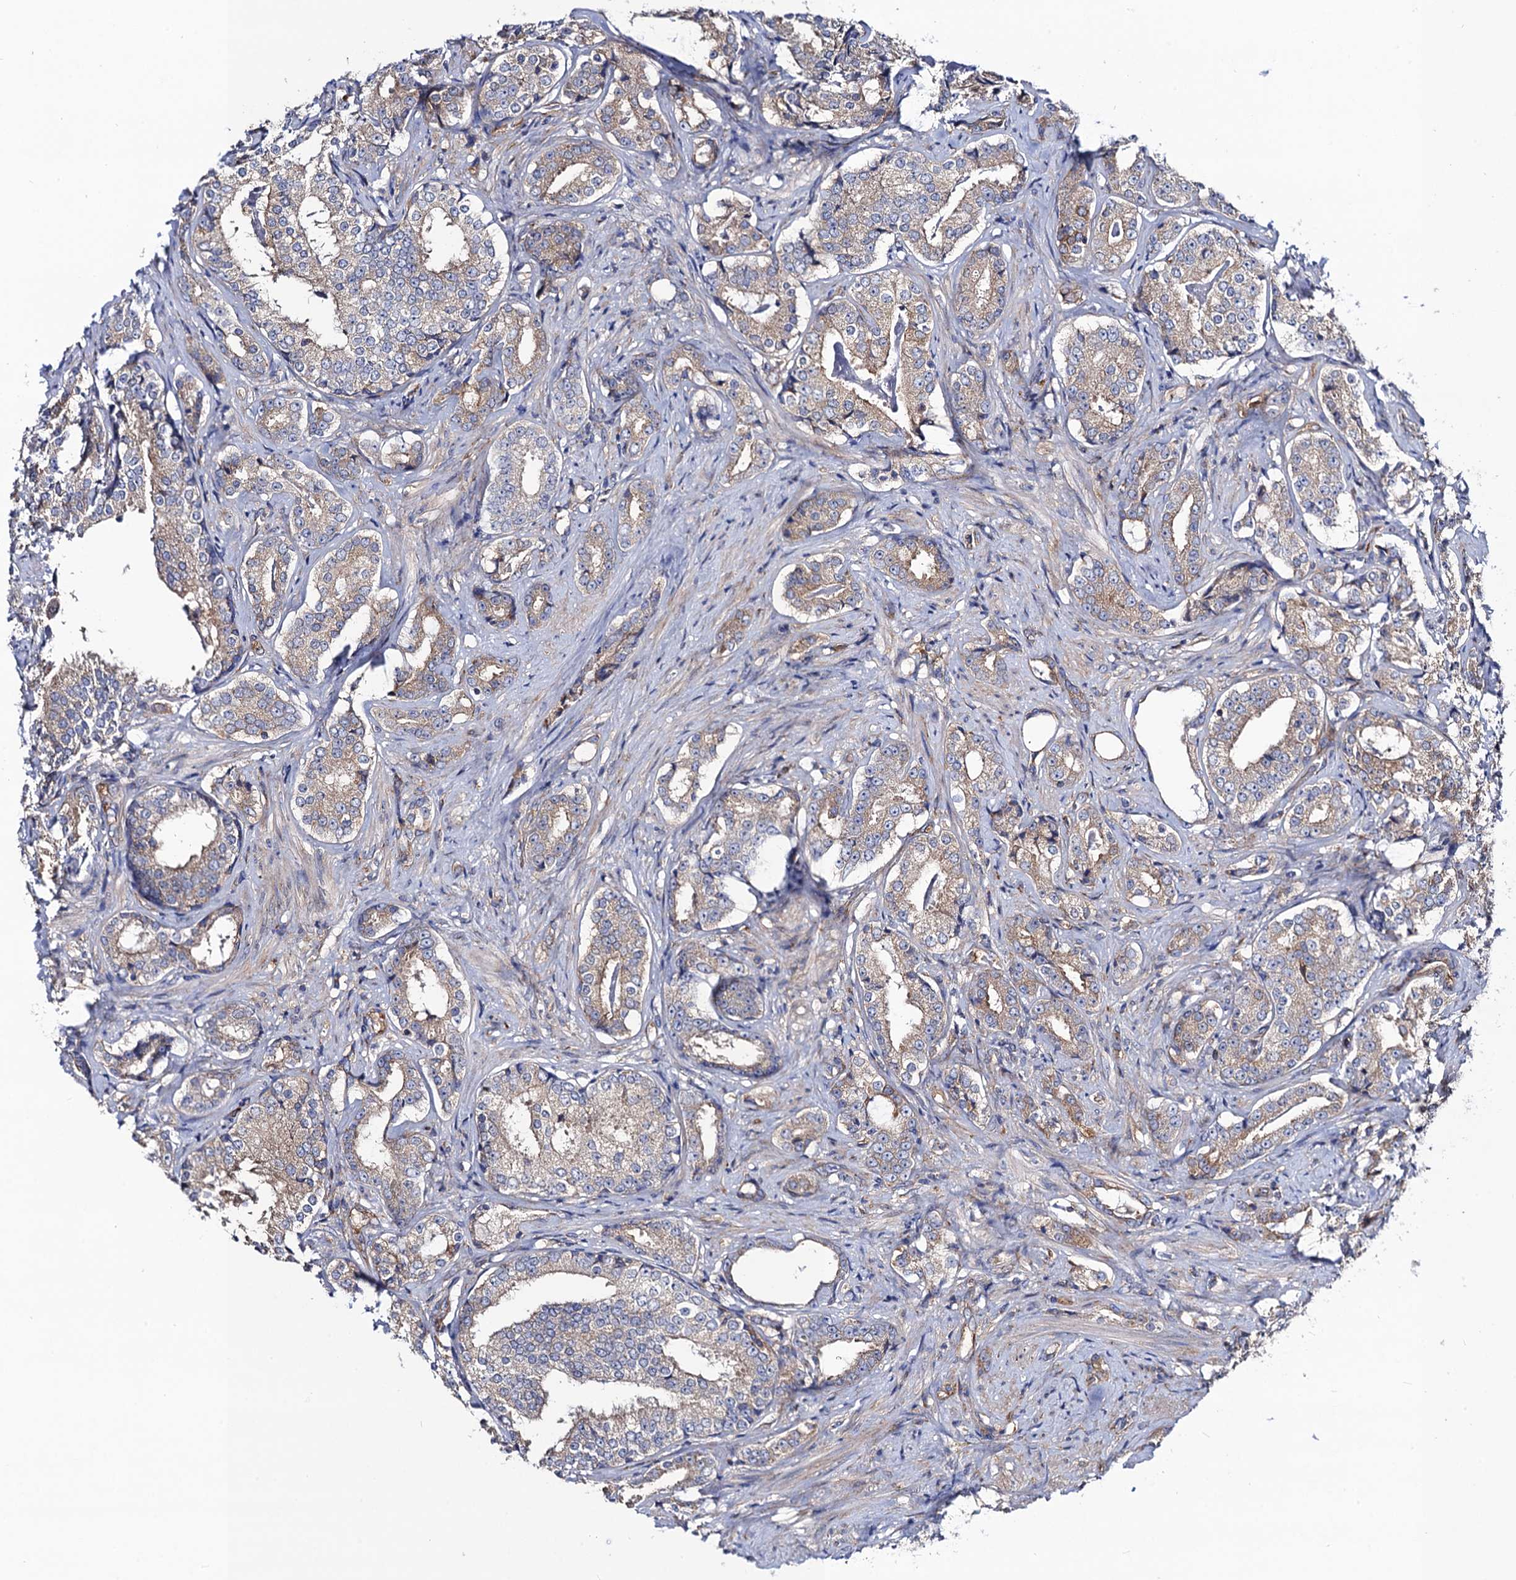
{"staining": {"intensity": "weak", "quantity": "<25%", "location": "cytoplasmic/membranous"}, "tissue": "prostate cancer", "cell_type": "Tumor cells", "image_type": "cancer", "snomed": [{"axis": "morphology", "description": "Adenocarcinoma, High grade"}, {"axis": "topography", "description": "Prostate"}], "caption": "Micrograph shows no significant protein staining in tumor cells of high-grade adenocarcinoma (prostate). The staining is performed using DAB brown chromogen with nuclei counter-stained in using hematoxylin.", "gene": "DYDC1", "patient": {"sex": "male", "age": 58}}